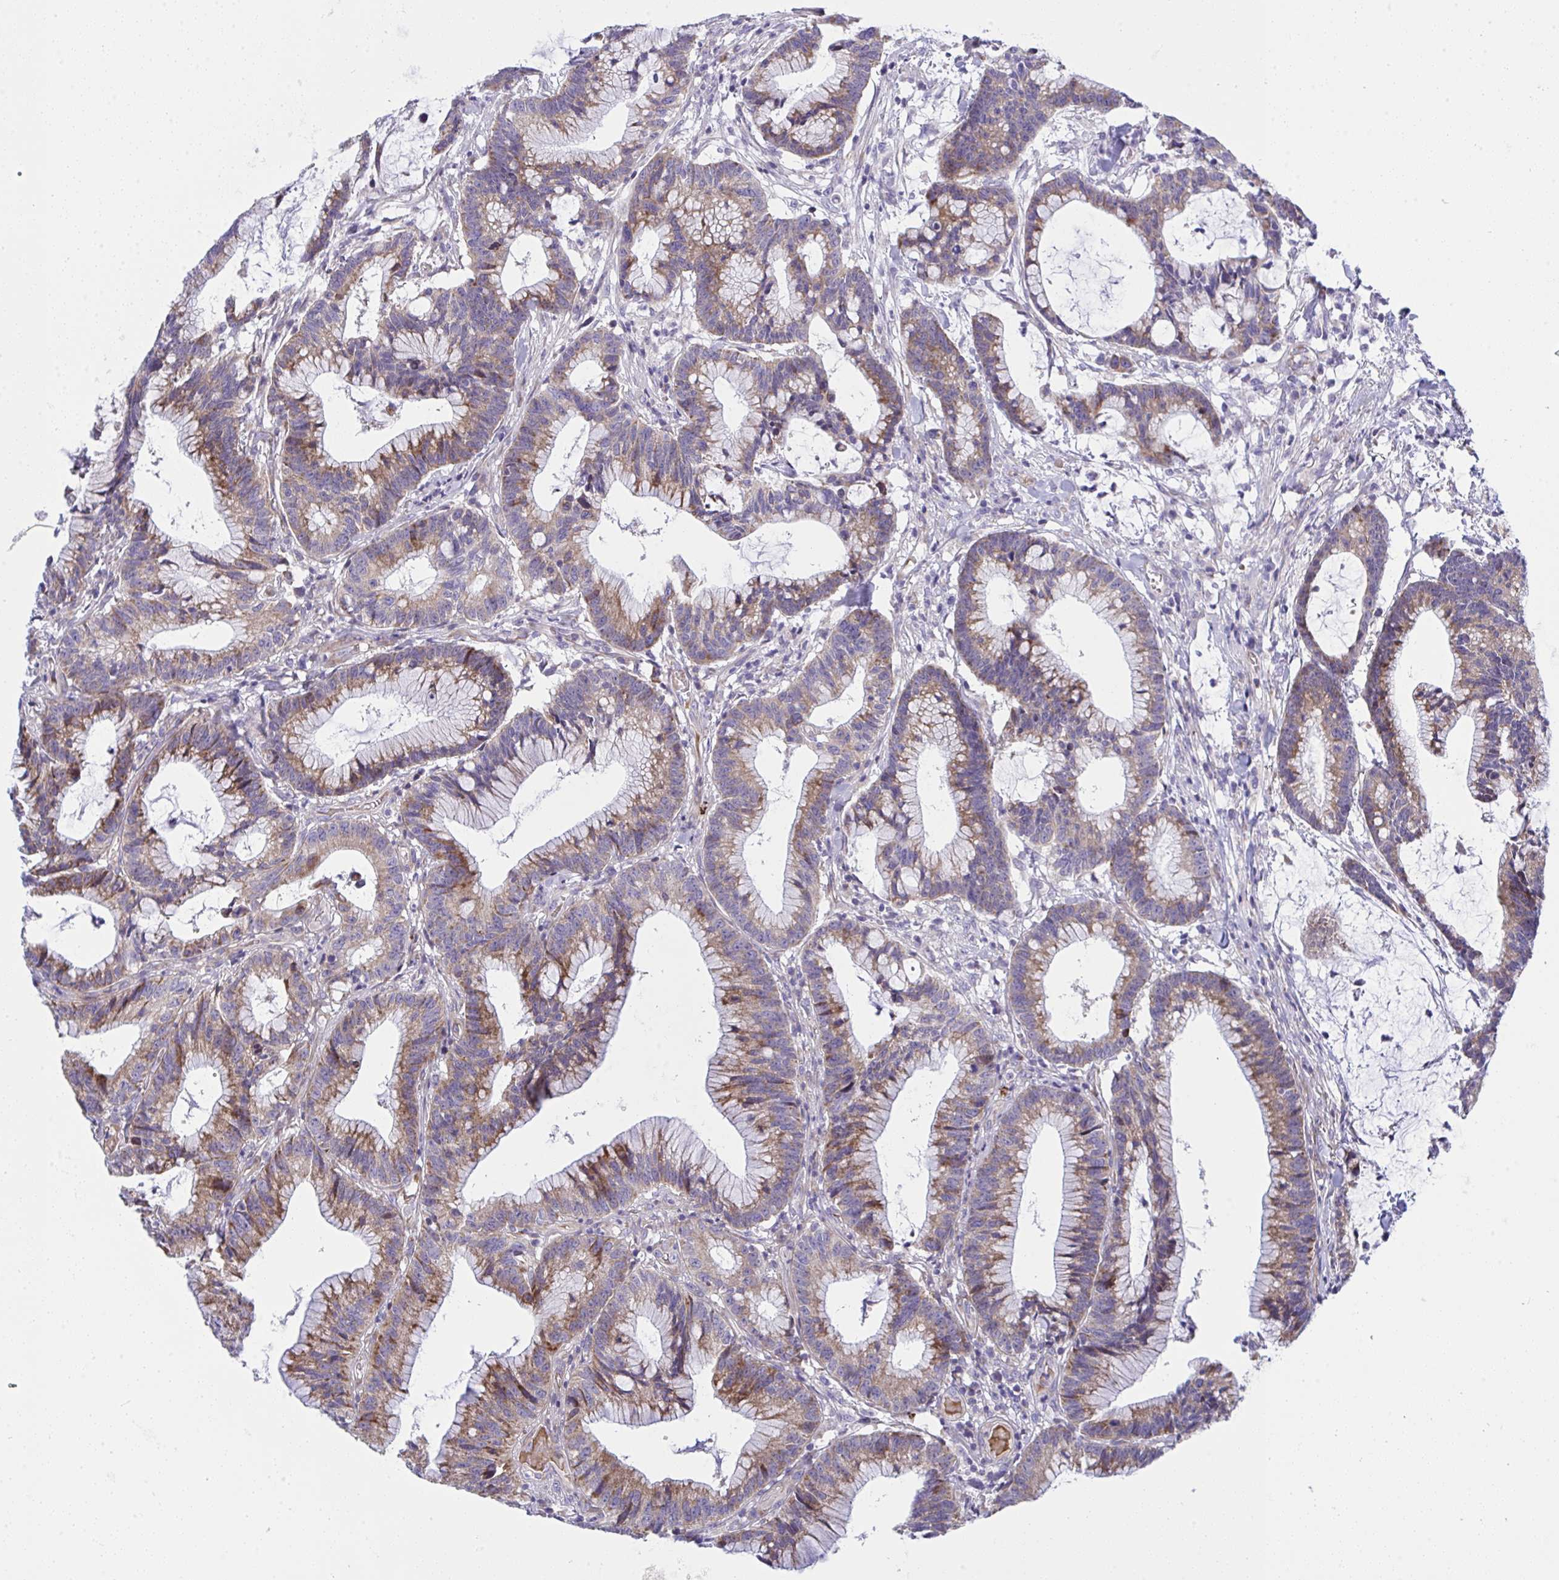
{"staining": {"intensity": "moderate", "quantity": "25%-75%", "location": "cytoplasmic/membranous"}, "tissue": "colorectal cancer", "cell_type": "Tumor cells", "image_type": "cancer", "snomed": [{"axis": "morphology", "description": "Adenocarcinoma, NOS"}, {"axis": "topography", "description": "Colon"}], "caption": "Immunohistochemical staining of human adenocarcinoma (colorectal) reveals moderate cytoplasmic/membranous protein staining in approximately 25%-75% of tumor cells.", "gene": "NTN1", "patient": {"sex": "female", "age": 78}}